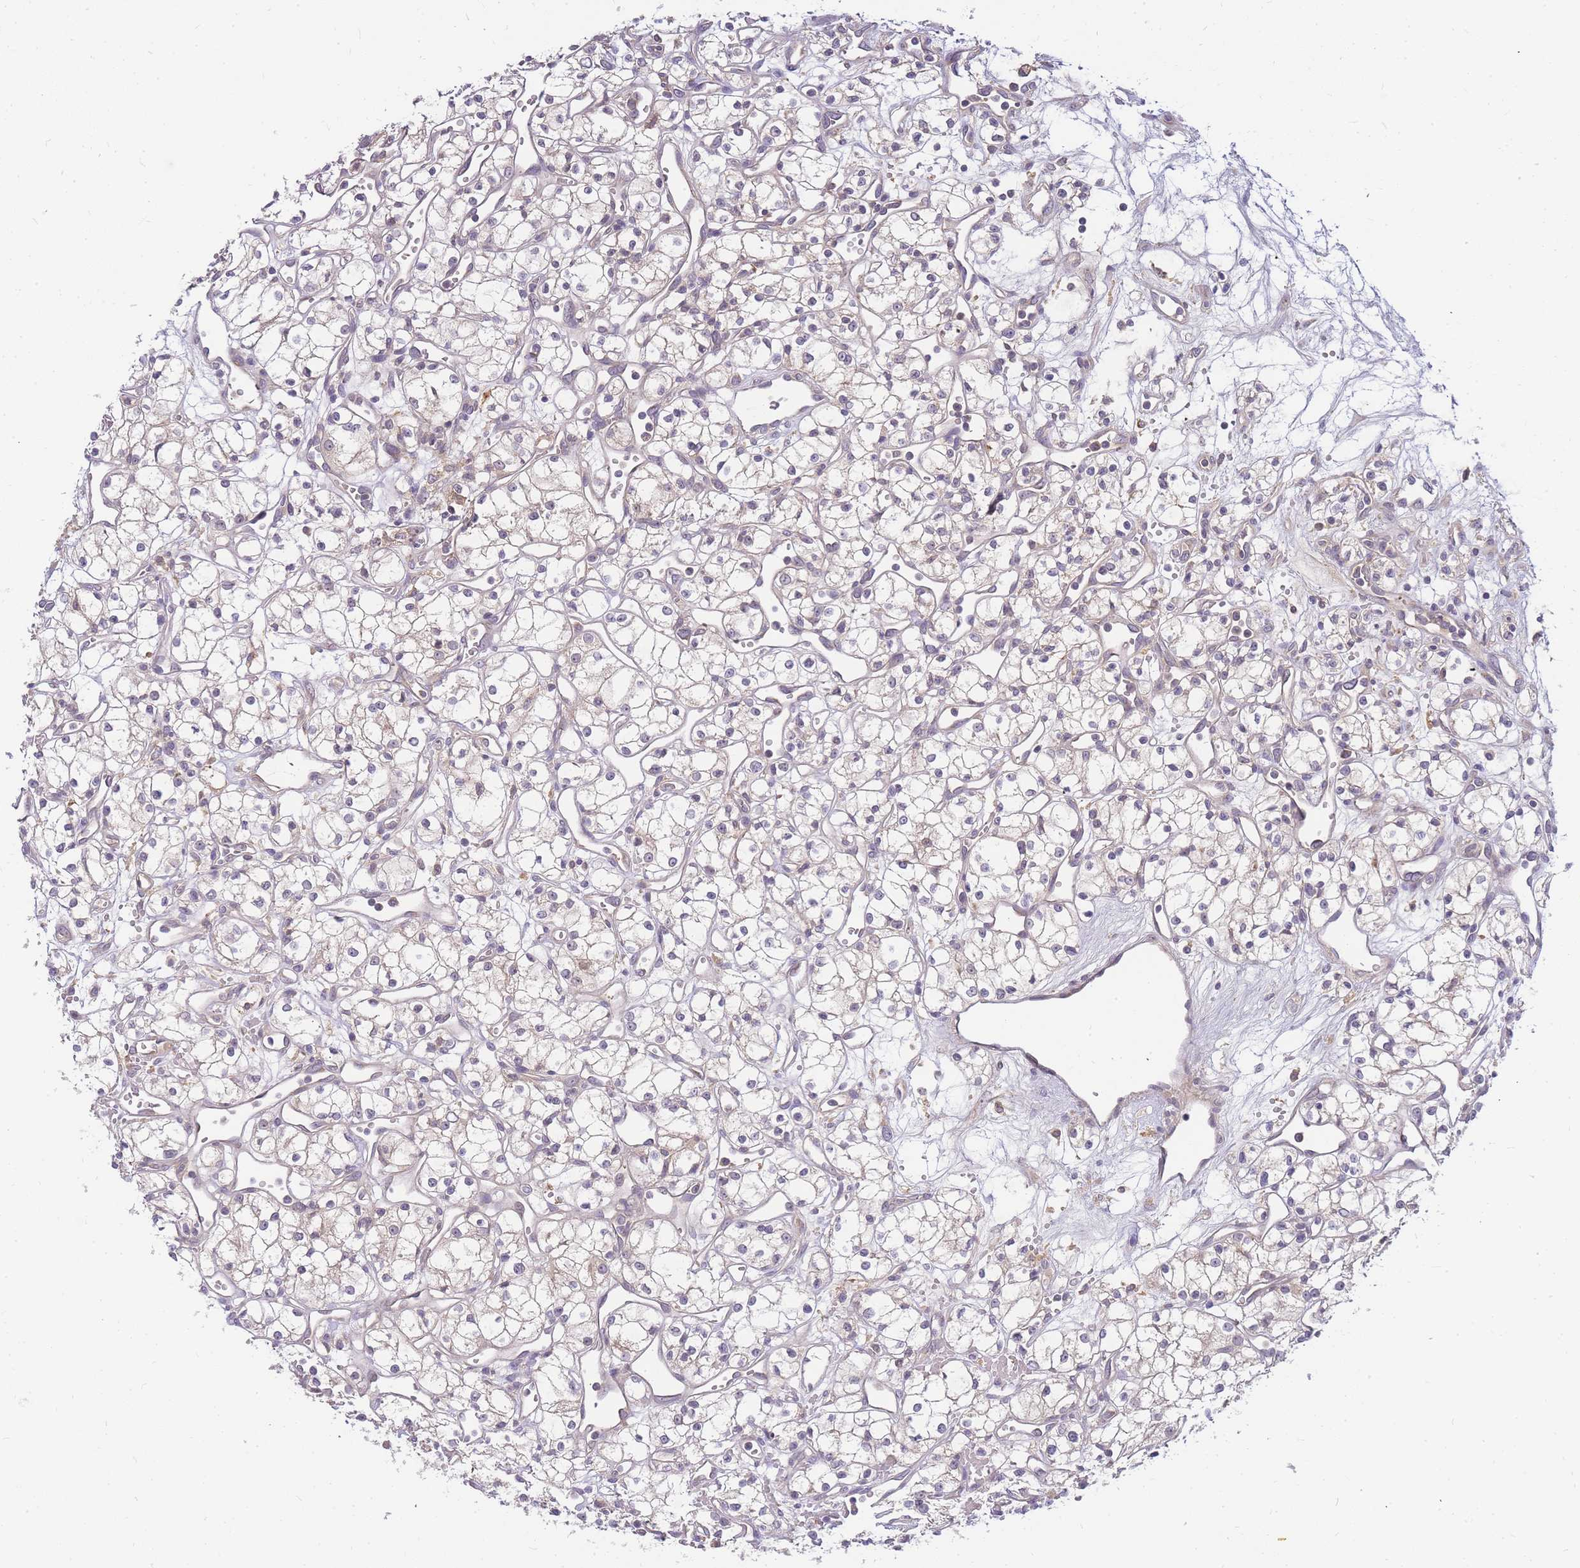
{"staining": {"intensity": "negative", "quantity": "none", "location": "none"}, "tissue": "renal cancer", "cell_type": "Tumor cells", "image_type": "cancer", "snomed": [{"axis": "morphology", "description": "Adenocarcinoma, NOS"}, {"axis": "topography", "description": "Kidney"}], "caption": "Tumor cells show no significant protein expression in adenocarcinoma (renal). Brightfield microscopy of IHC stained with DAB (brown) and hematoxylin (blue), captured at high magnification.", "gene": "ZNF577", "patient": {"sex": "male", "age": 59}}